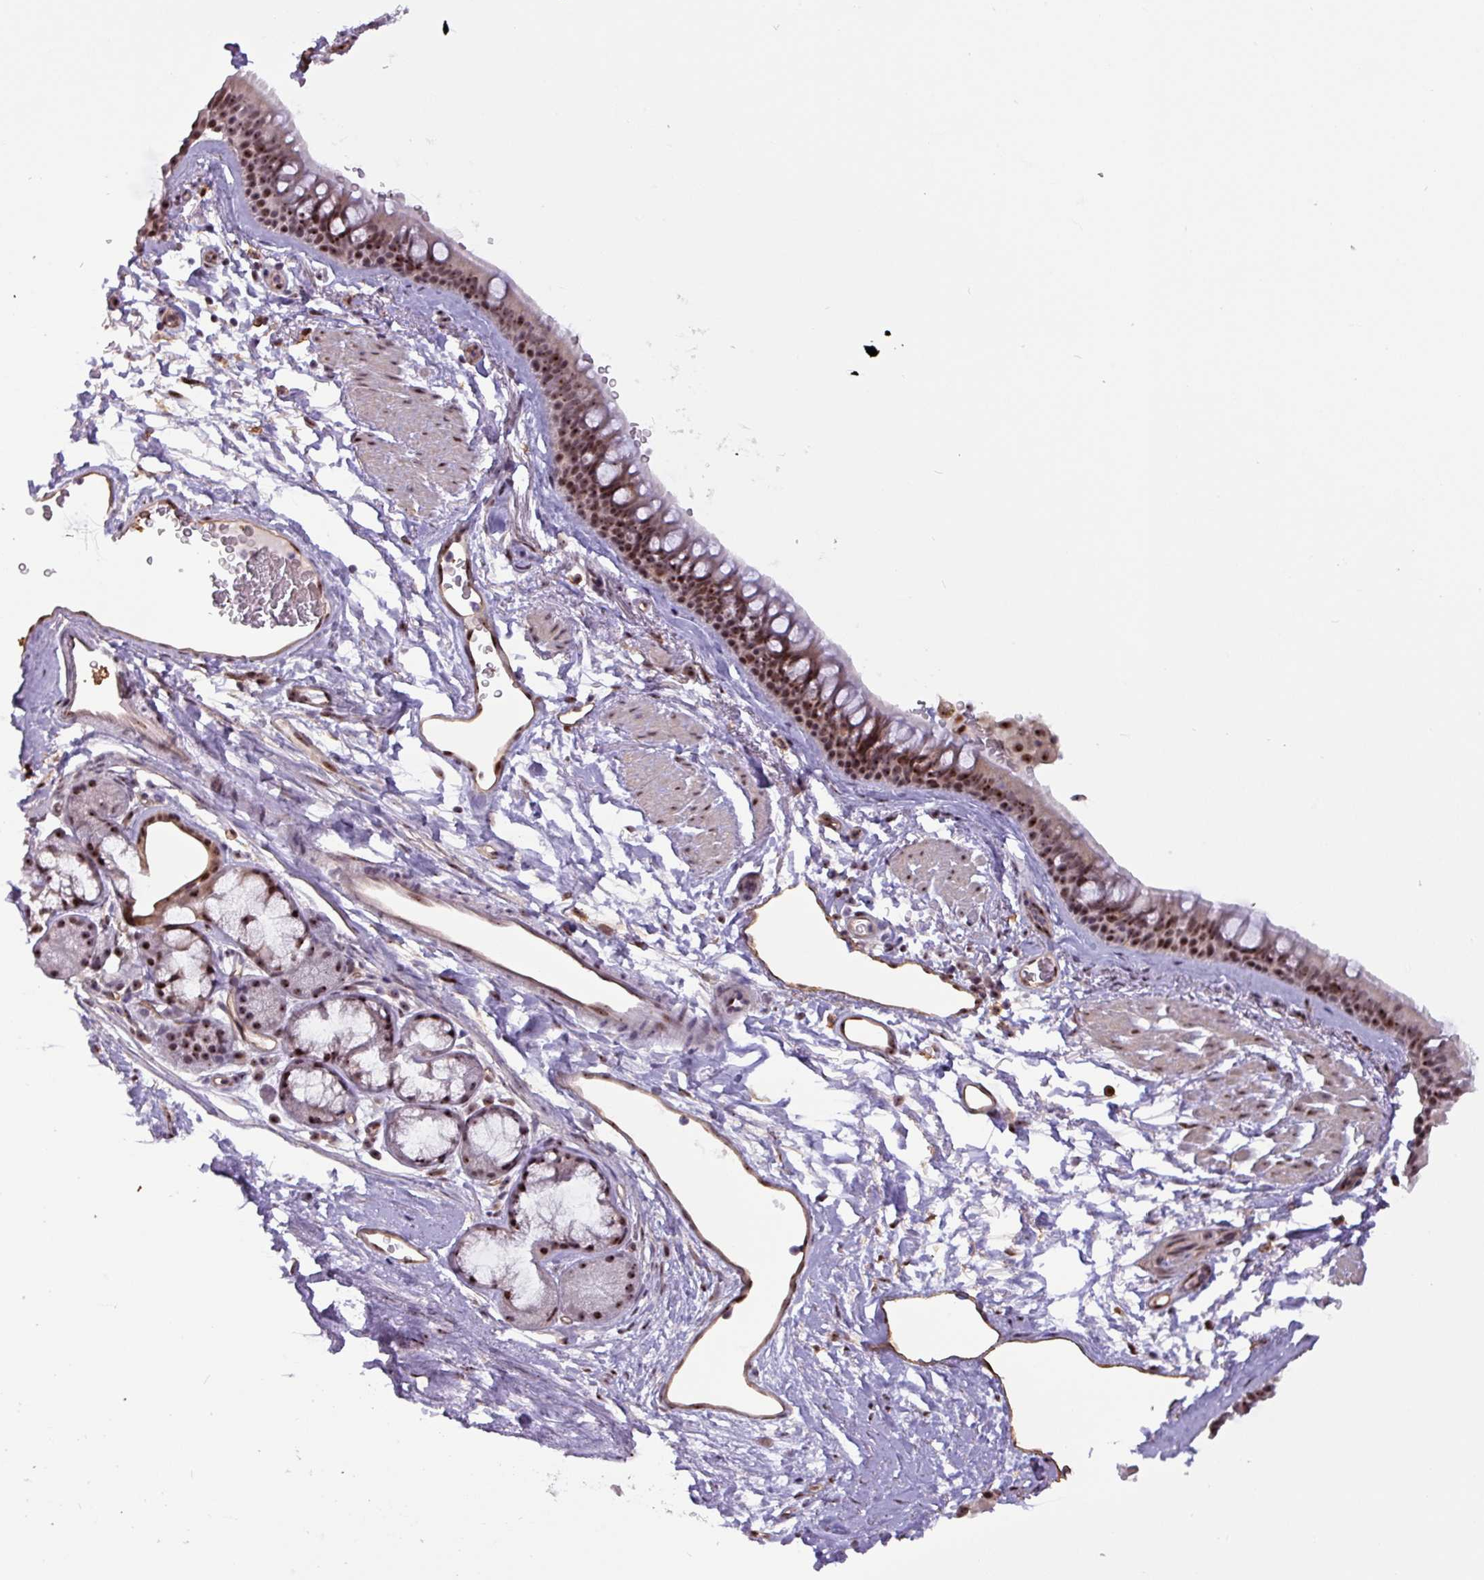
{"staining": {"intensity": "strong", "quantity": ">75%", "location": "nuclear"}, "tissue": "bronchus", "cell_type": "Respiratory epithelial cells", "image_type": "normal", "snomed": [{"axis": "morphology", "description": "Normal tissue, NOS"}, {"axis": "topography", "description": "Lymph node"}, {"axis": "topography", "description": "Cartilage tissue"}, {"axis": "topography", "description": "Bronchus"}], "caption": "Immunohistochemistry (IHC) photomicrograph of unremarkable bronchus stained for a protein (brown), which exhibits high levels of strong nuclear staining in approximately >75% of respiratory epithelial cells.", "gene": "RRN3", "patient": {"sex": "female", "age": 70}}